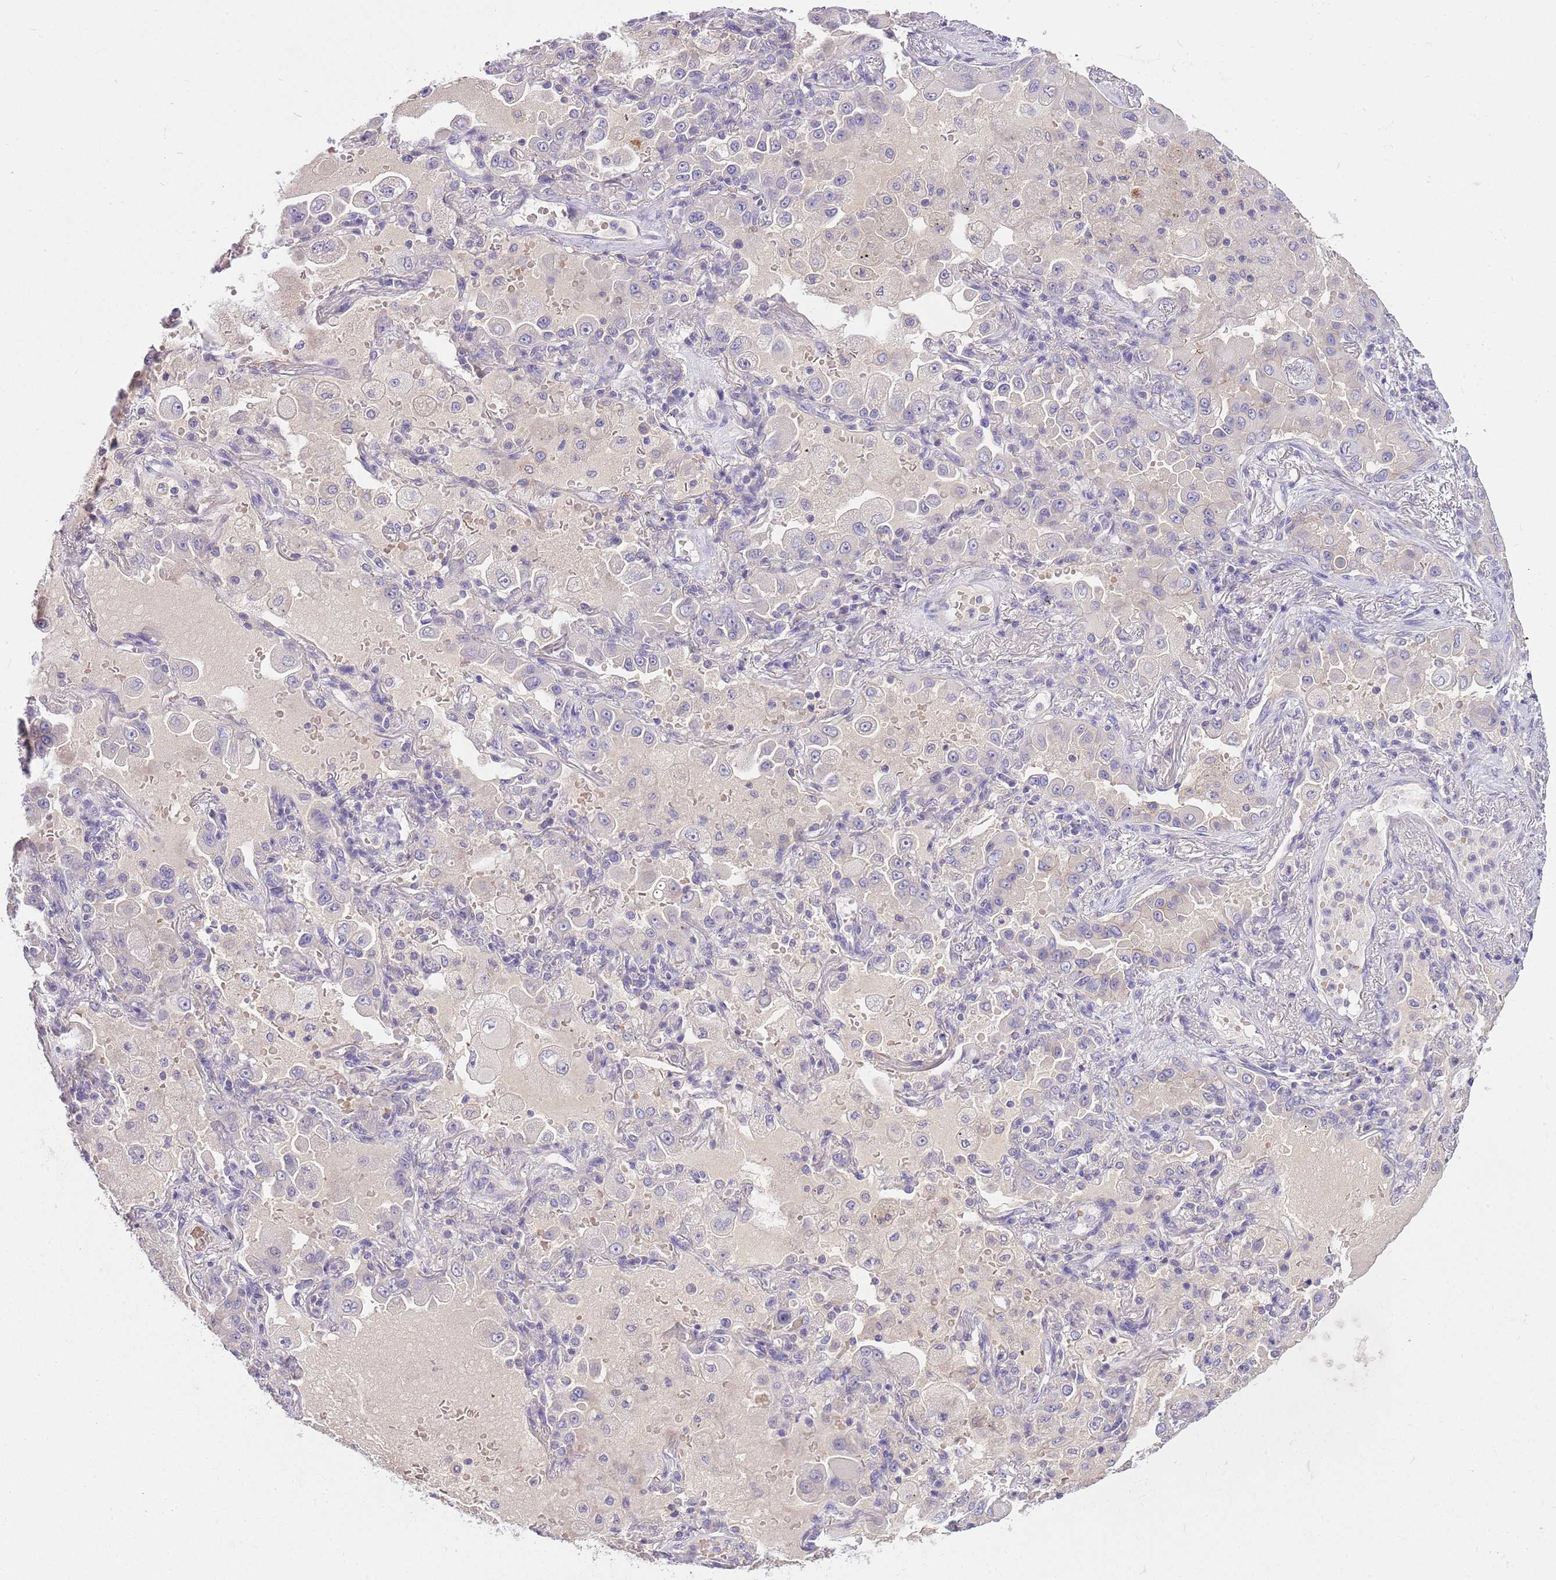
{"staining": {"intensity": "negative", "quantity": "none", "location": "none"}, "tissue": "lung cancer", "cell_type": "Tumor cells", "image_type": "cancer", "snomed": [{"axis": "morphology", "description": "Squamous cell carcinoma, NOS"}, {"axis": "topography", "description": "Lung"}], "caption": "Tumor cells show no significant positivity in lung cancer.", "gene": "CFAP73", "patient": {"sex": "male", "age": 74}}